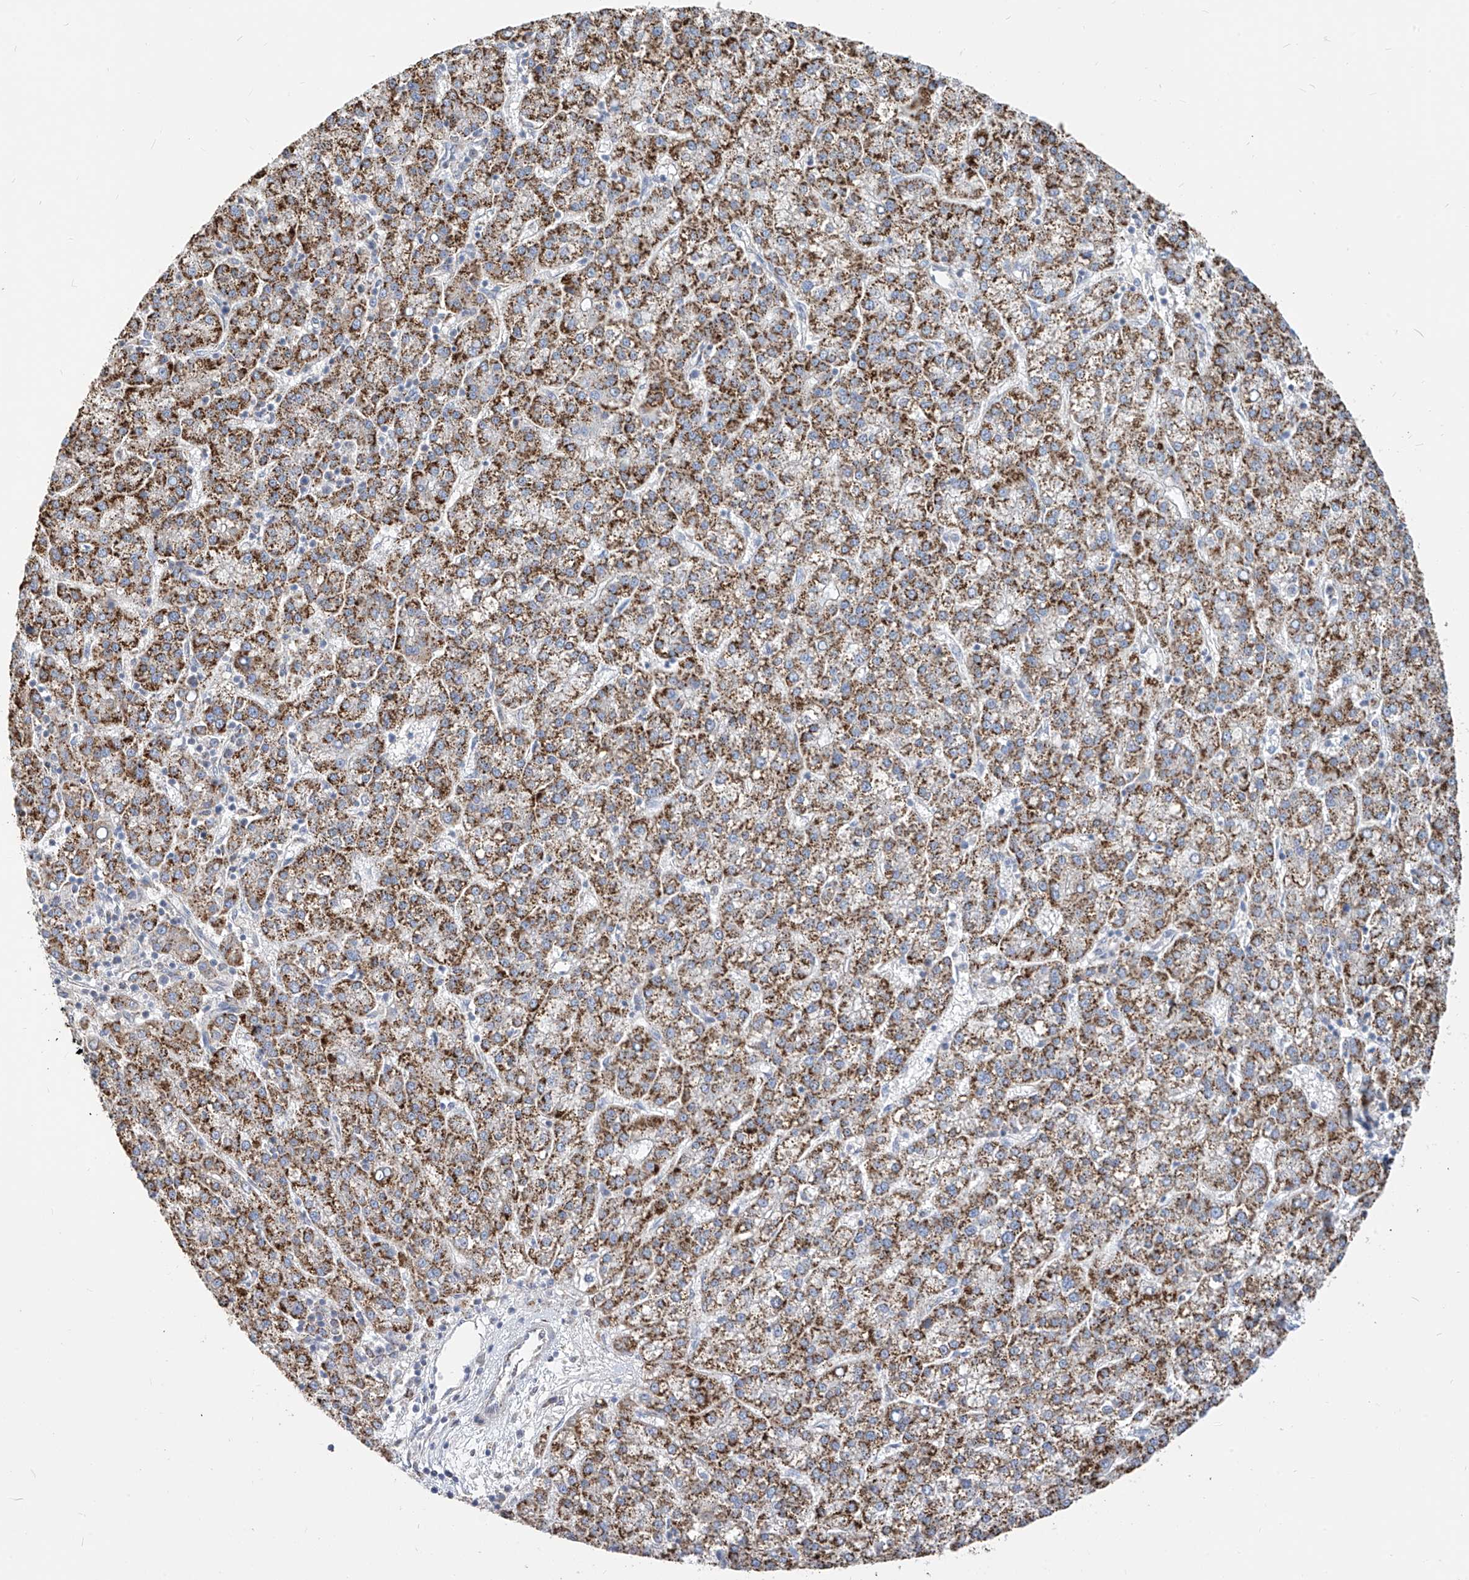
{"staining": {"intensity": "strong", "quantity": ">75%", "location": "cytoplasmic/membranous"}, "tissue": "liver cancer", "cell_type": "Tumor cells", "image_type": "cancer", "snomed": [{"axis": "morphology", "description": "Carcinoma, Hepatocellular, NOS"}, {"axis": "topography", "description": "Liver"}], "caption": "The immunohistochemical stain highlights strong cytoplasmic/membranous expression in tumor cells of liver cancer tissue.", "gene": "RASA2", "patient": {"sex": "female", "age": 58}}